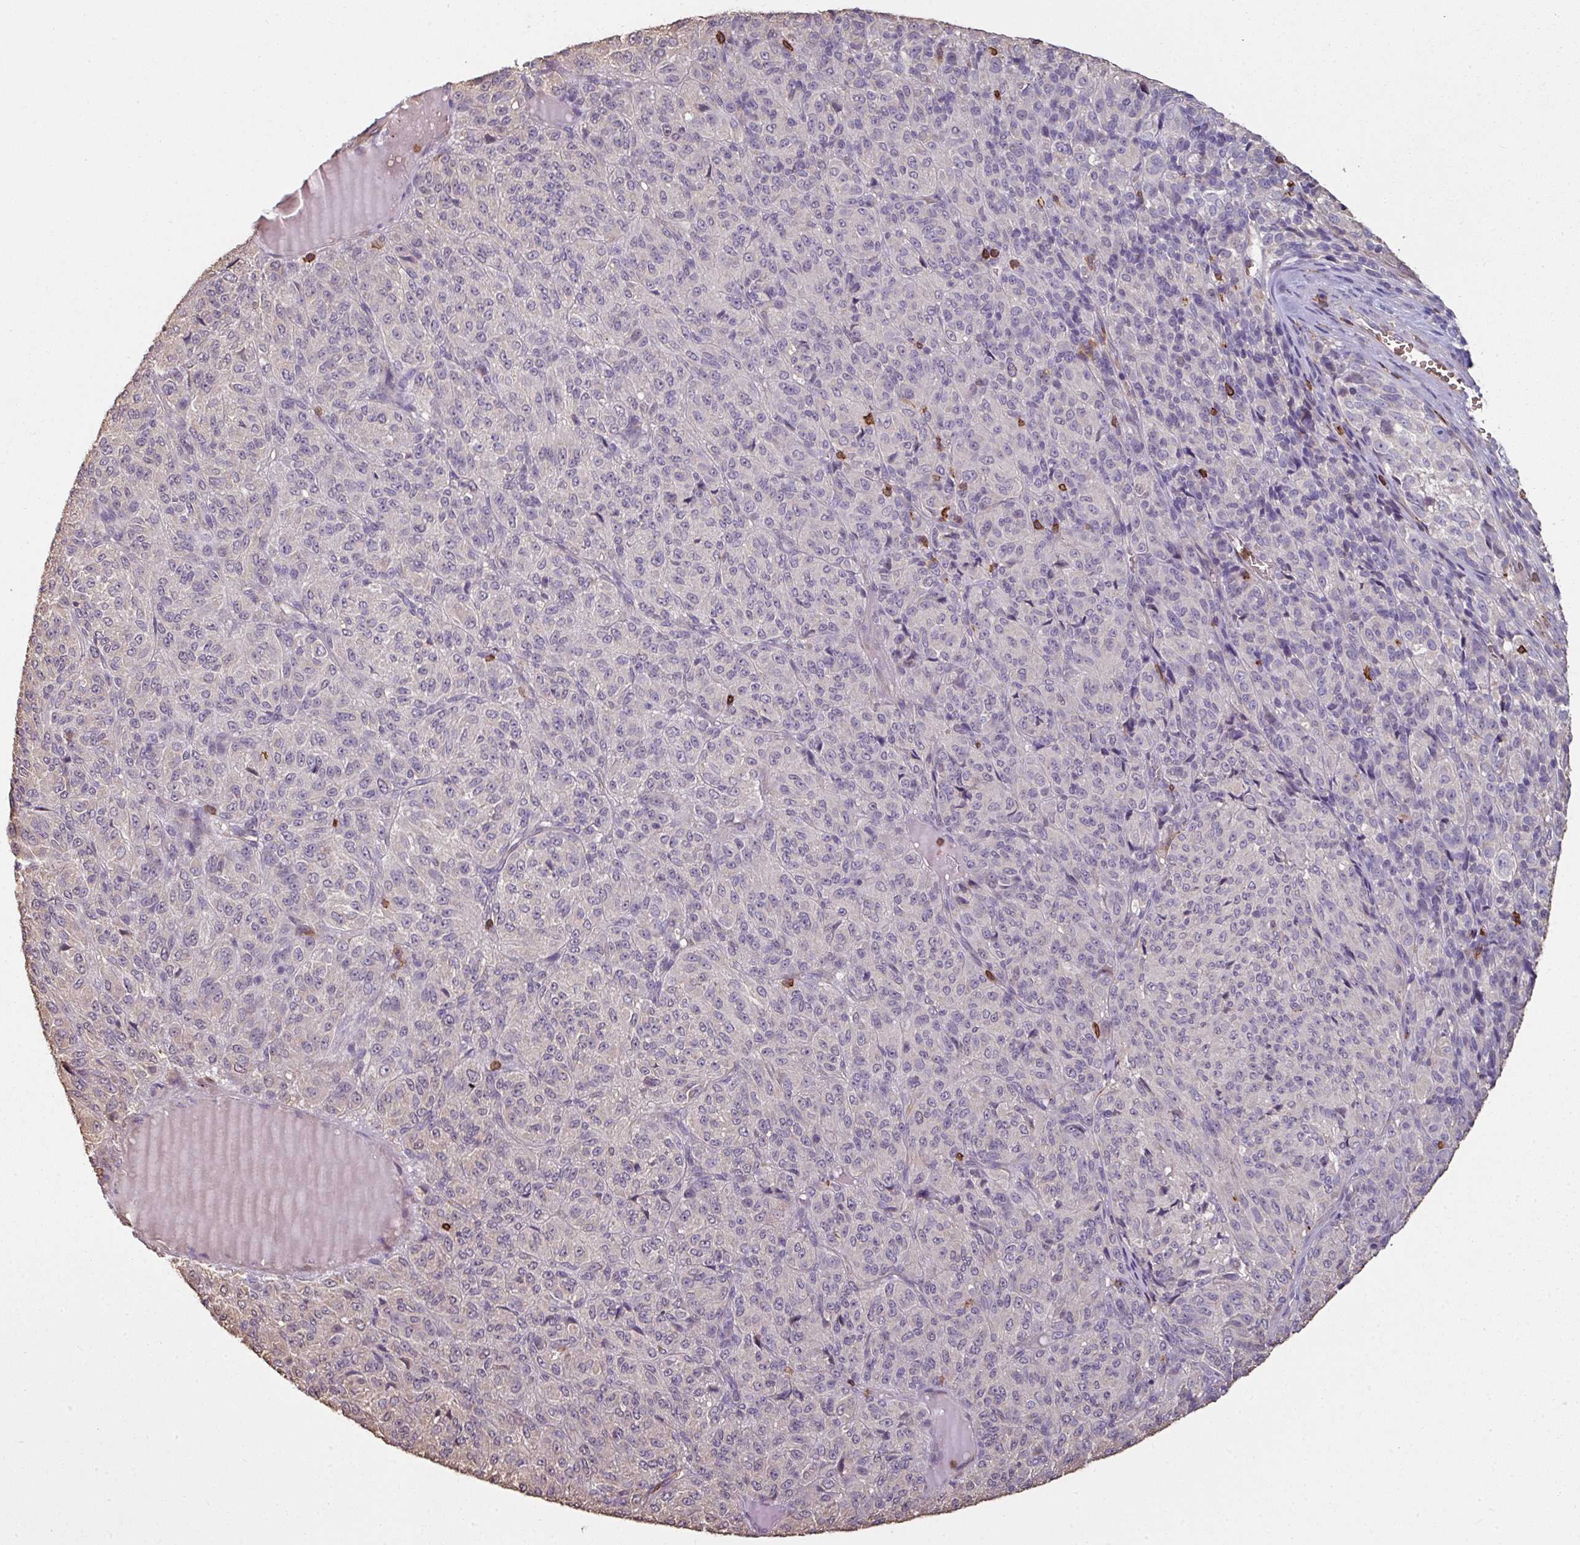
{"staining": {"intensity": "negative", "quantity": "none", "location": "none"}, "tissue": "melanoma", "cell_type": "Tumor cells", "image_type": "cancer", "snomed": [{"axis": "morphology", "description": "Malignant melanoma, Metastatic site"}, {"axis": "topography", "description": "Brain"}], "caption": "Histopathology image shows no significant protein staining in tumor cells of melanoma.", "gene": "OLFML2B", "patient": {"sex": "female", "age": 56}}